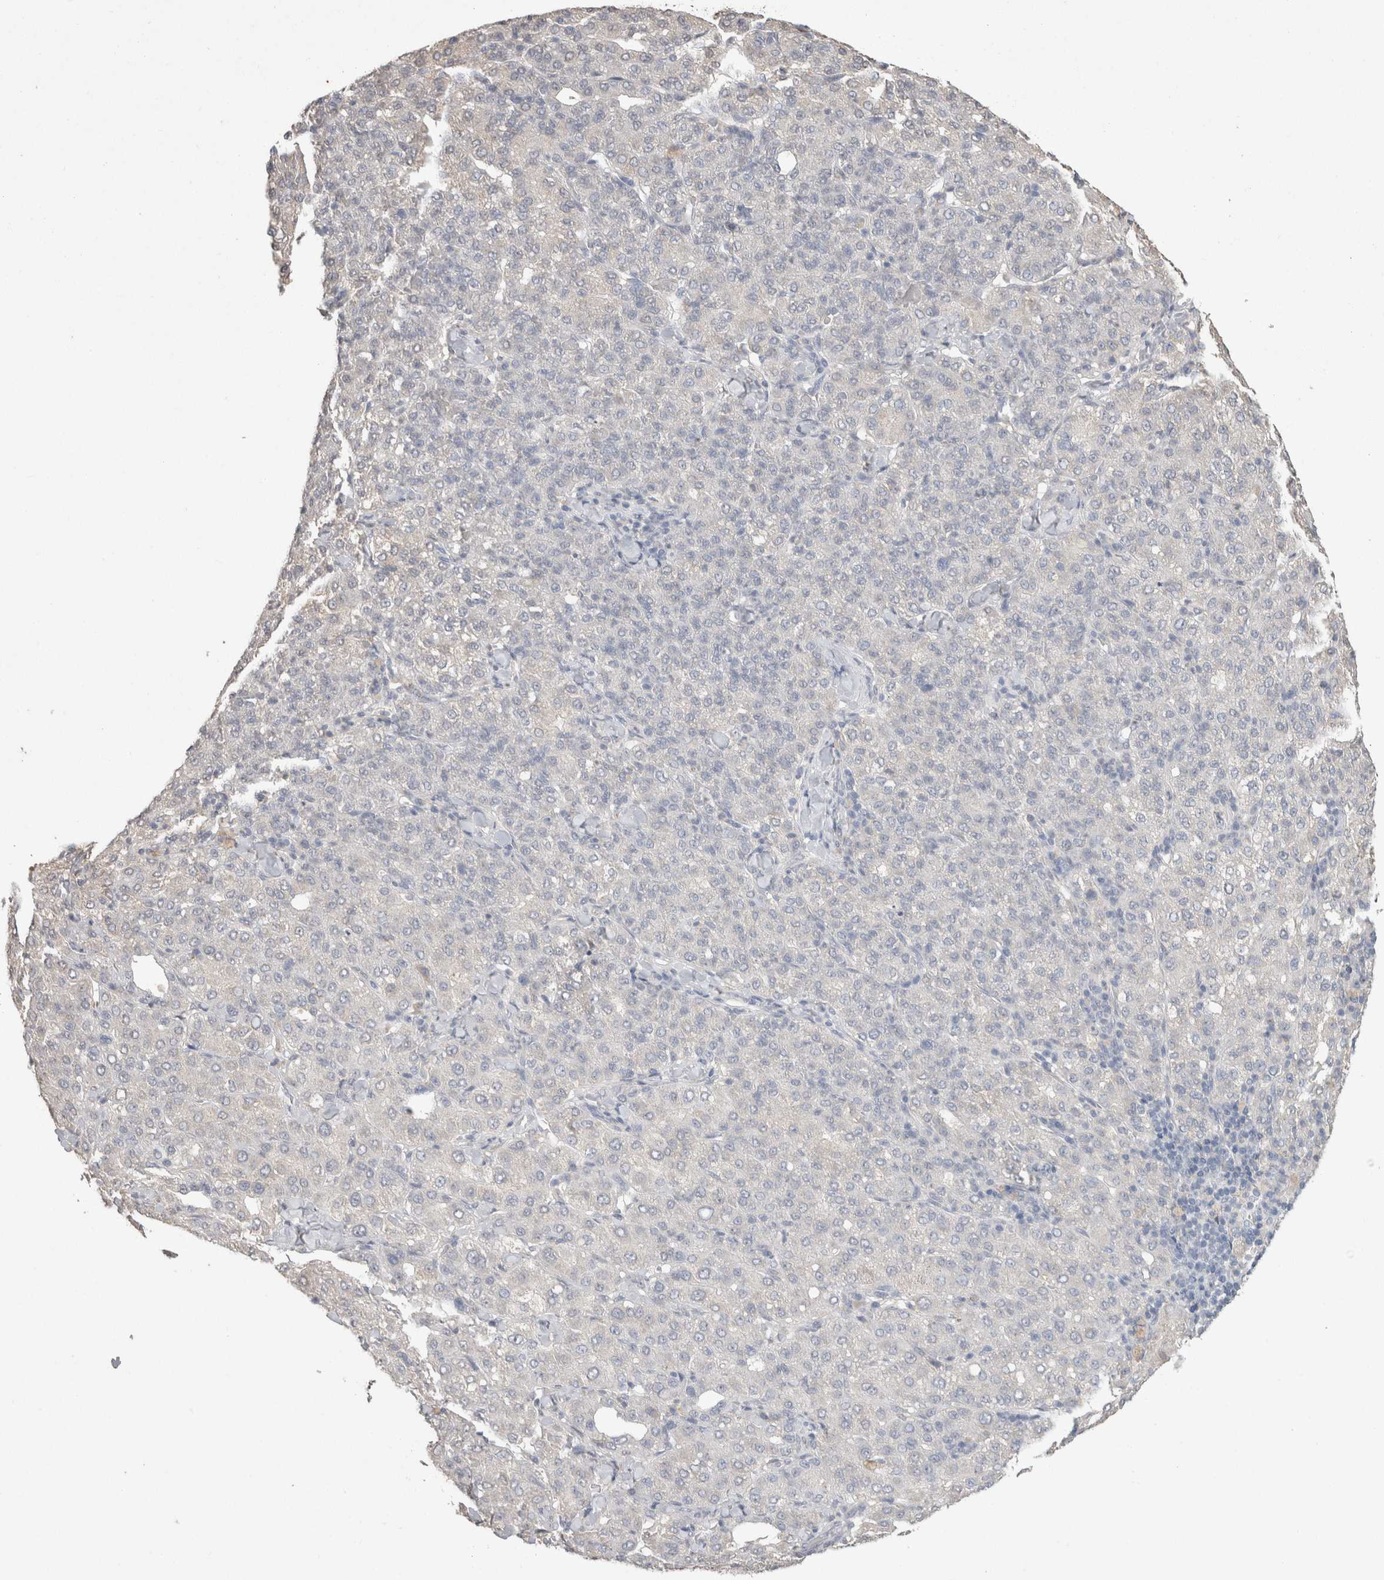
{"staining": {"intensity": "negative", "quantity": "none", "location": "none"}, "tissue": "liver cancer", "cell_type": "Tumor cells", "image_type": "cancer", "snomed": [{"axis": "morphology", "description": "Carcinoma, Hepatocellular, NOS"}, {"axis": "topography", "description": "Liver"}], "caption": "DAB (3,3'-diaminobenzidine) immunohistochemical staining of human liver cancer (hepatocellular carcinoma) exhibits no significant positivity in tumor cells.", "gene": "NAALADL2", "patient": {"sex": "male", "age": 65}}